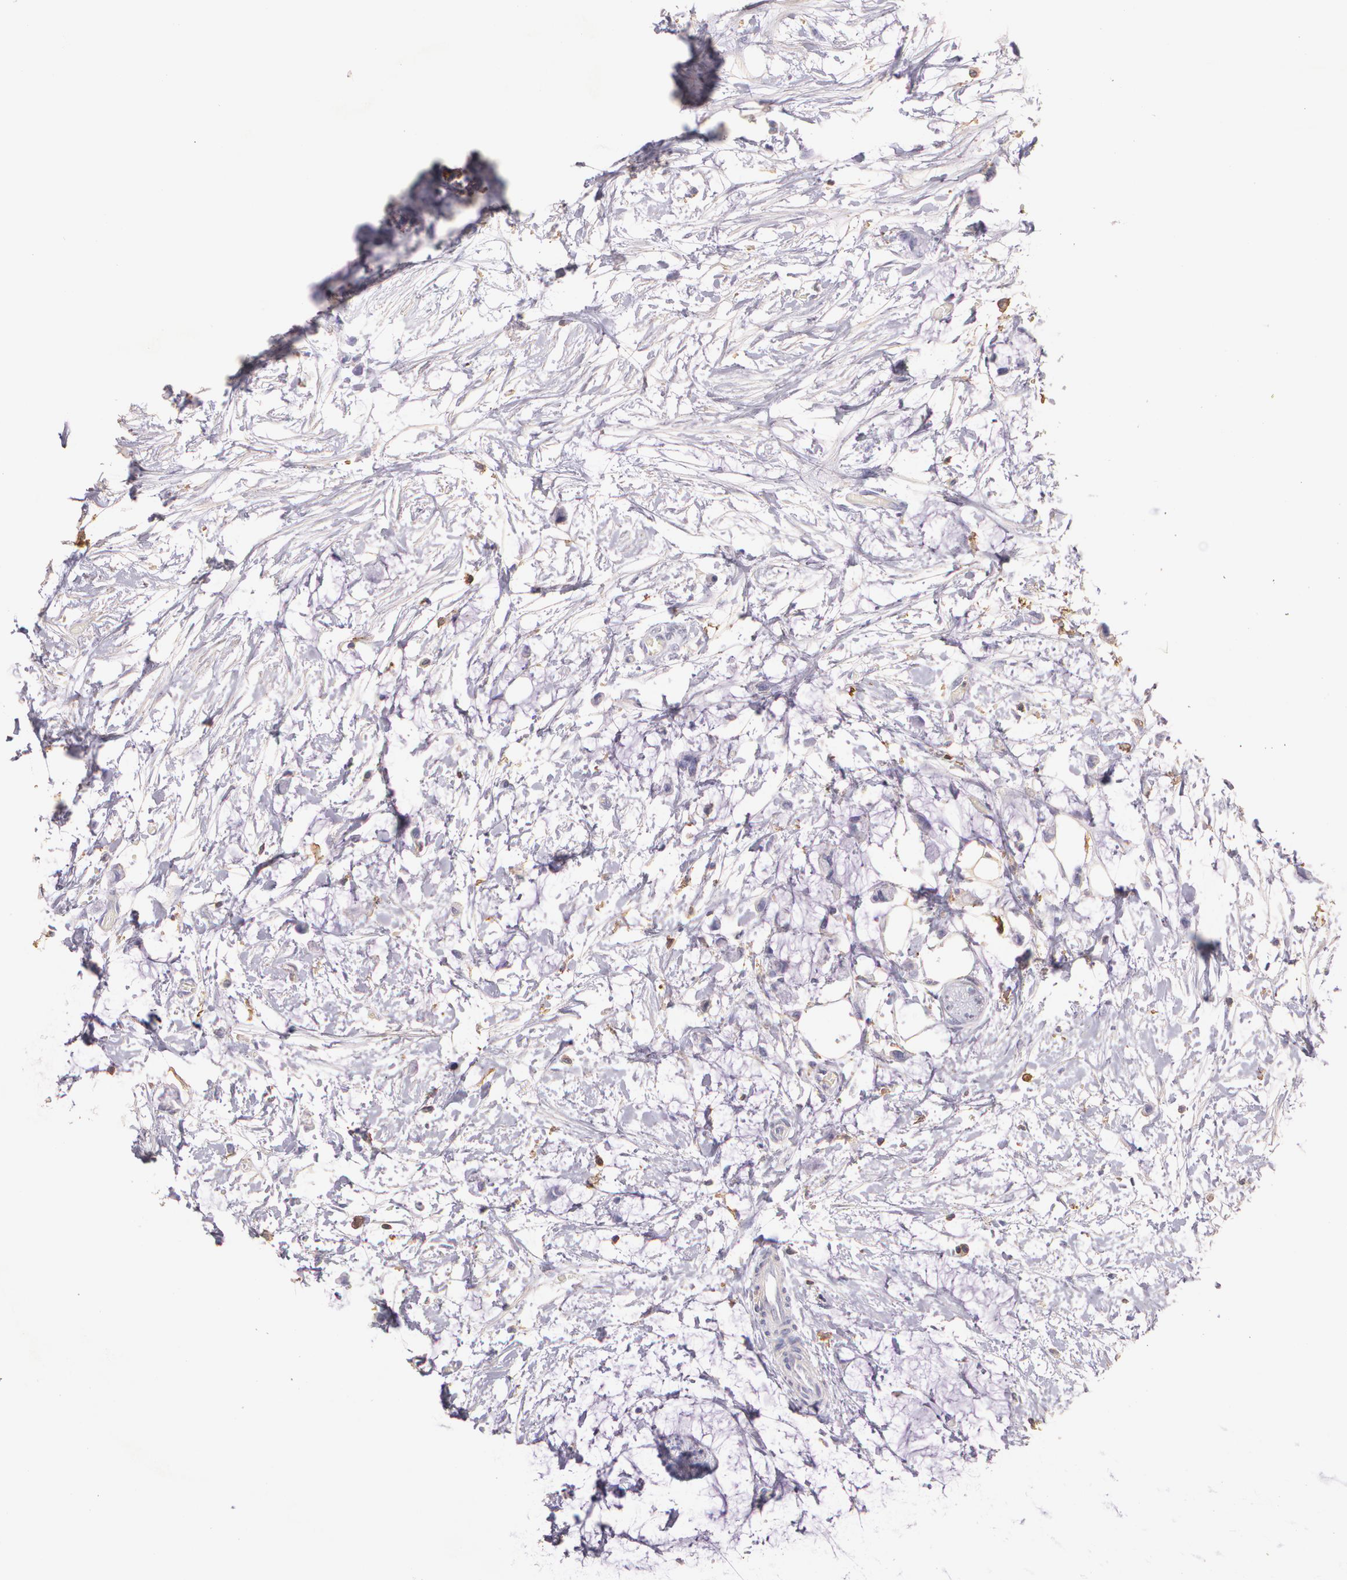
{"staining": {"intensity": "negative", "quantity": "none", "location": "none"}, "tissue": "colorectal cancer", "cell_type": "Tumor cells", "image_type": "cancer", "snomed": [{"axis": "morphology", "description": "Normal tissue, NOS"}, {"axis": "morphology", "description": "Adenocarcinoma, NOS"}, {"axis": "topography", "description": "Colon"}, {"axis": "topography", "description": "Peripheral nerve tissue"}], "caption": "Immunohistochemistry (IHC) of human colorectal cancer reveals no positivity in tumor cells. Nuclei are stained in blue.", "gene": "TGFBR1", "patient": {"sex": "male", "age": 14}}